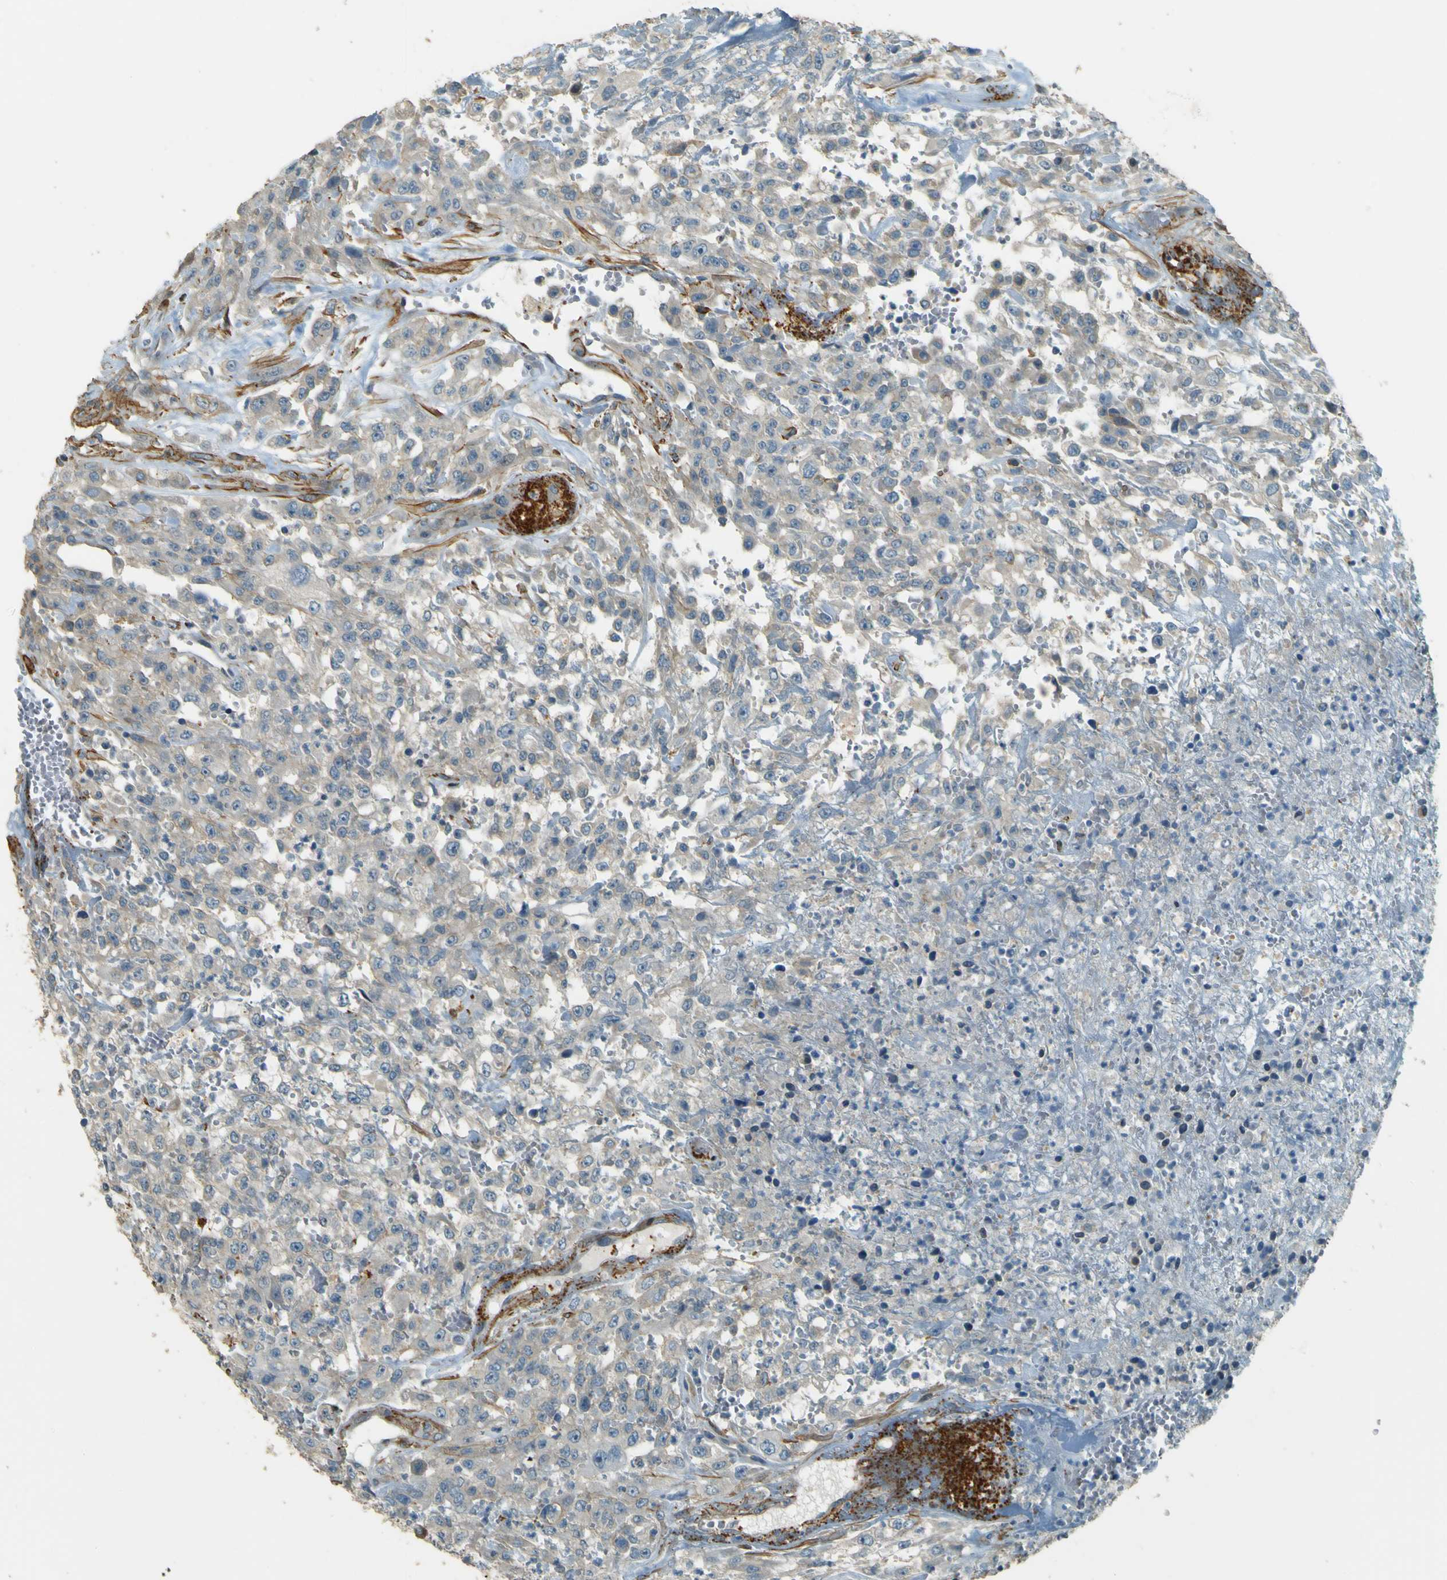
{"staining": {"intensity": "negative", "quantity": "none", "location": "none"}, "tissue": "urothelial cancer", "cell_type": "Tumor cells", "image_type": "cancer", "snomed": [{"axis": "morphology", "description": "Urothelial carcinoma, High grade"}, {"axis": "topography", "description": "Urinary bladder"}], "caption": "DAB immunohistochemical staining of urothelial carcinoma (high-grade) reveals no significant positivity in tumor cells.", "gene": "NEXN", "patient": {"sex": "male", "age": 46}}